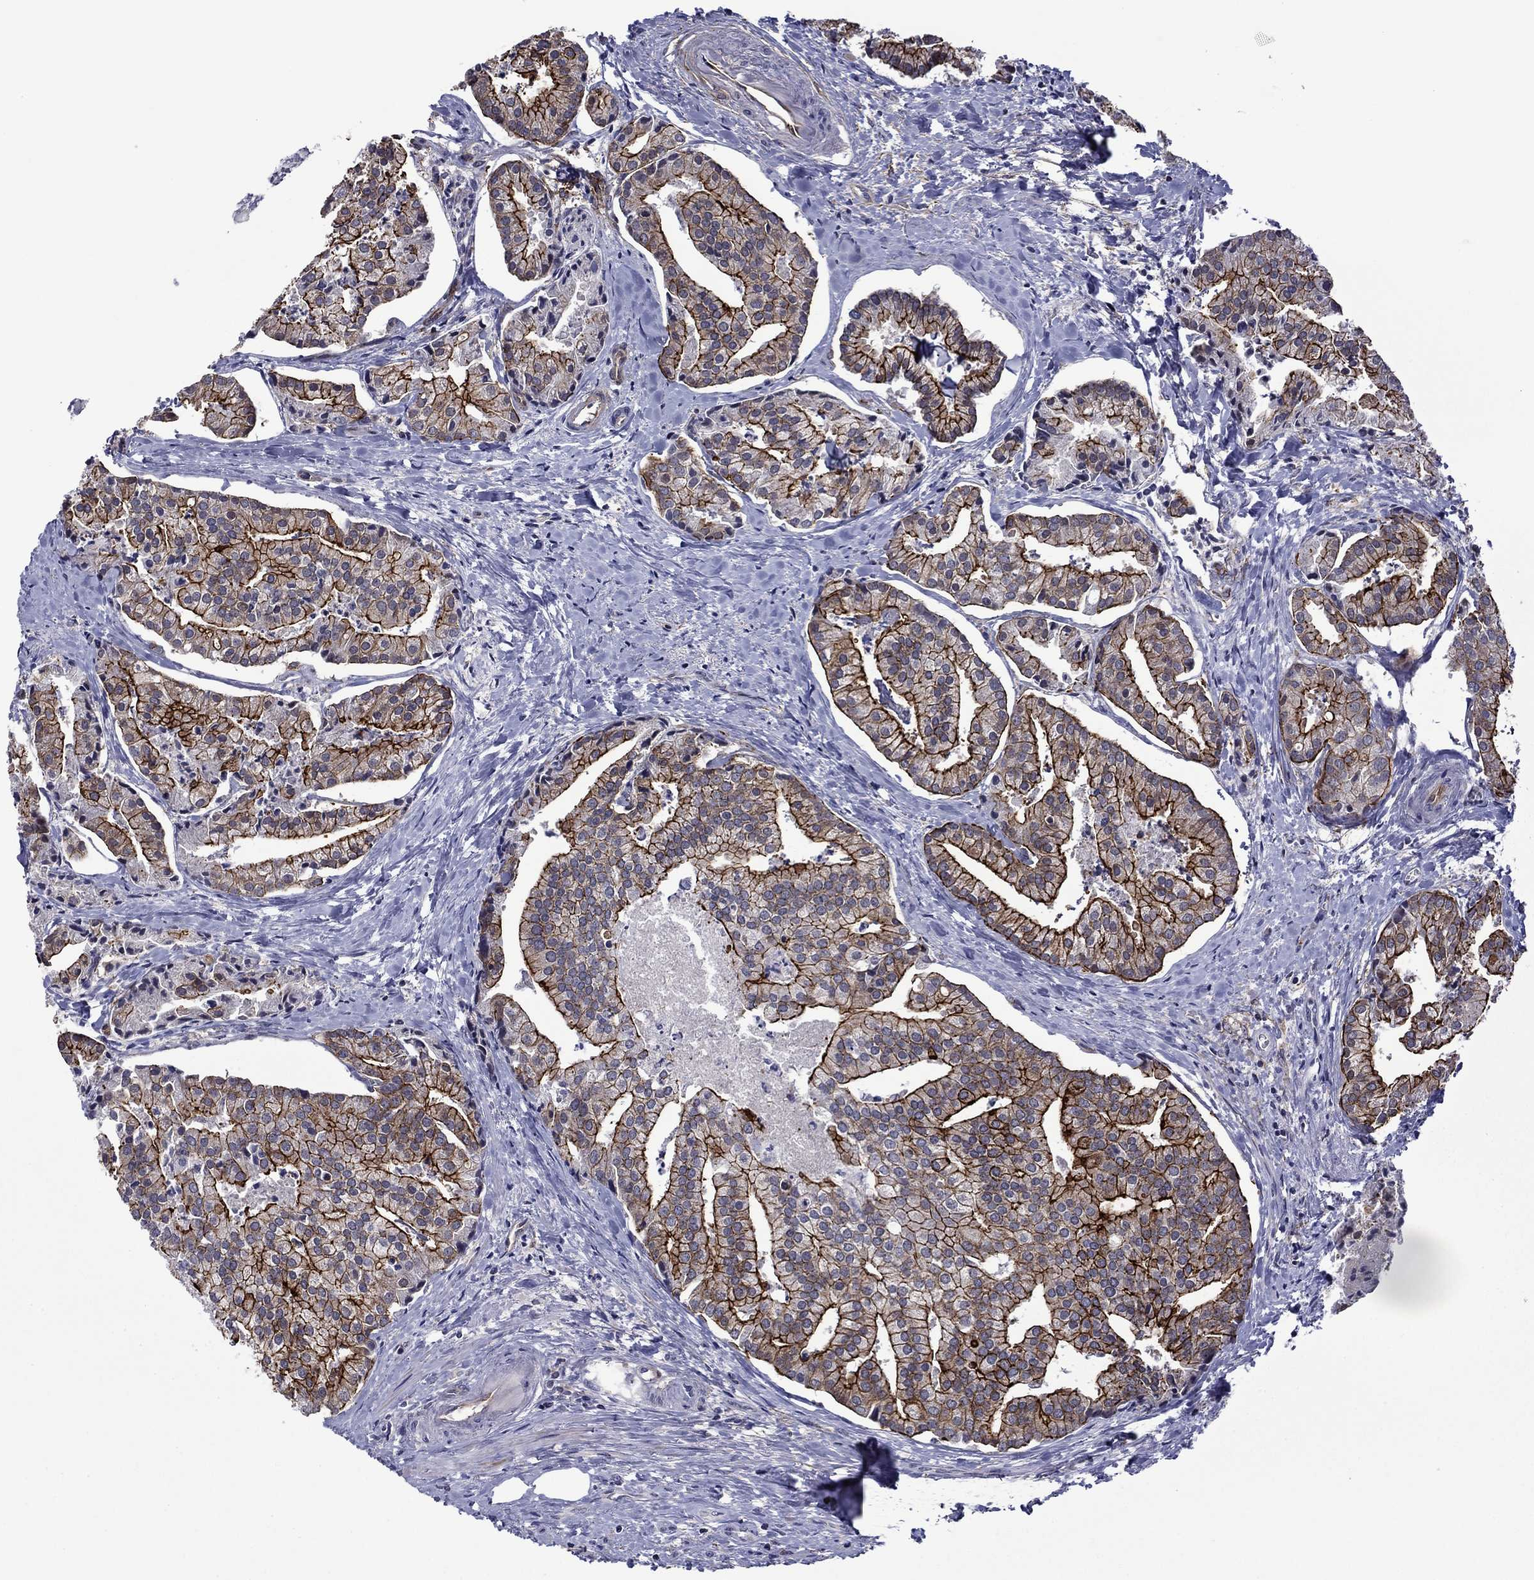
{"staining": {"intensity": "strong", "quantity": ">75%", "location": "cytoplasmic/membranous"}, "tissue": "prostate cancer", "cell_type": "Tumor cells", "image_type": "cancer", "snomed": [{"axis": "morphology", "description": "Adenocarcinoma, NOS"}, {"axis": "topography", "description": "Prostate and seminal vesicle, NOS"}, {"axis": "topography", "description": "Prostate"}], "caption": "Strong cytoplasmic/membranous staining is appreciated in approximately >75% of tumor cells in adenocarcinoma (prostate).", "gene": "LMO7", "patient": {"sex": "male", "age": 44}}